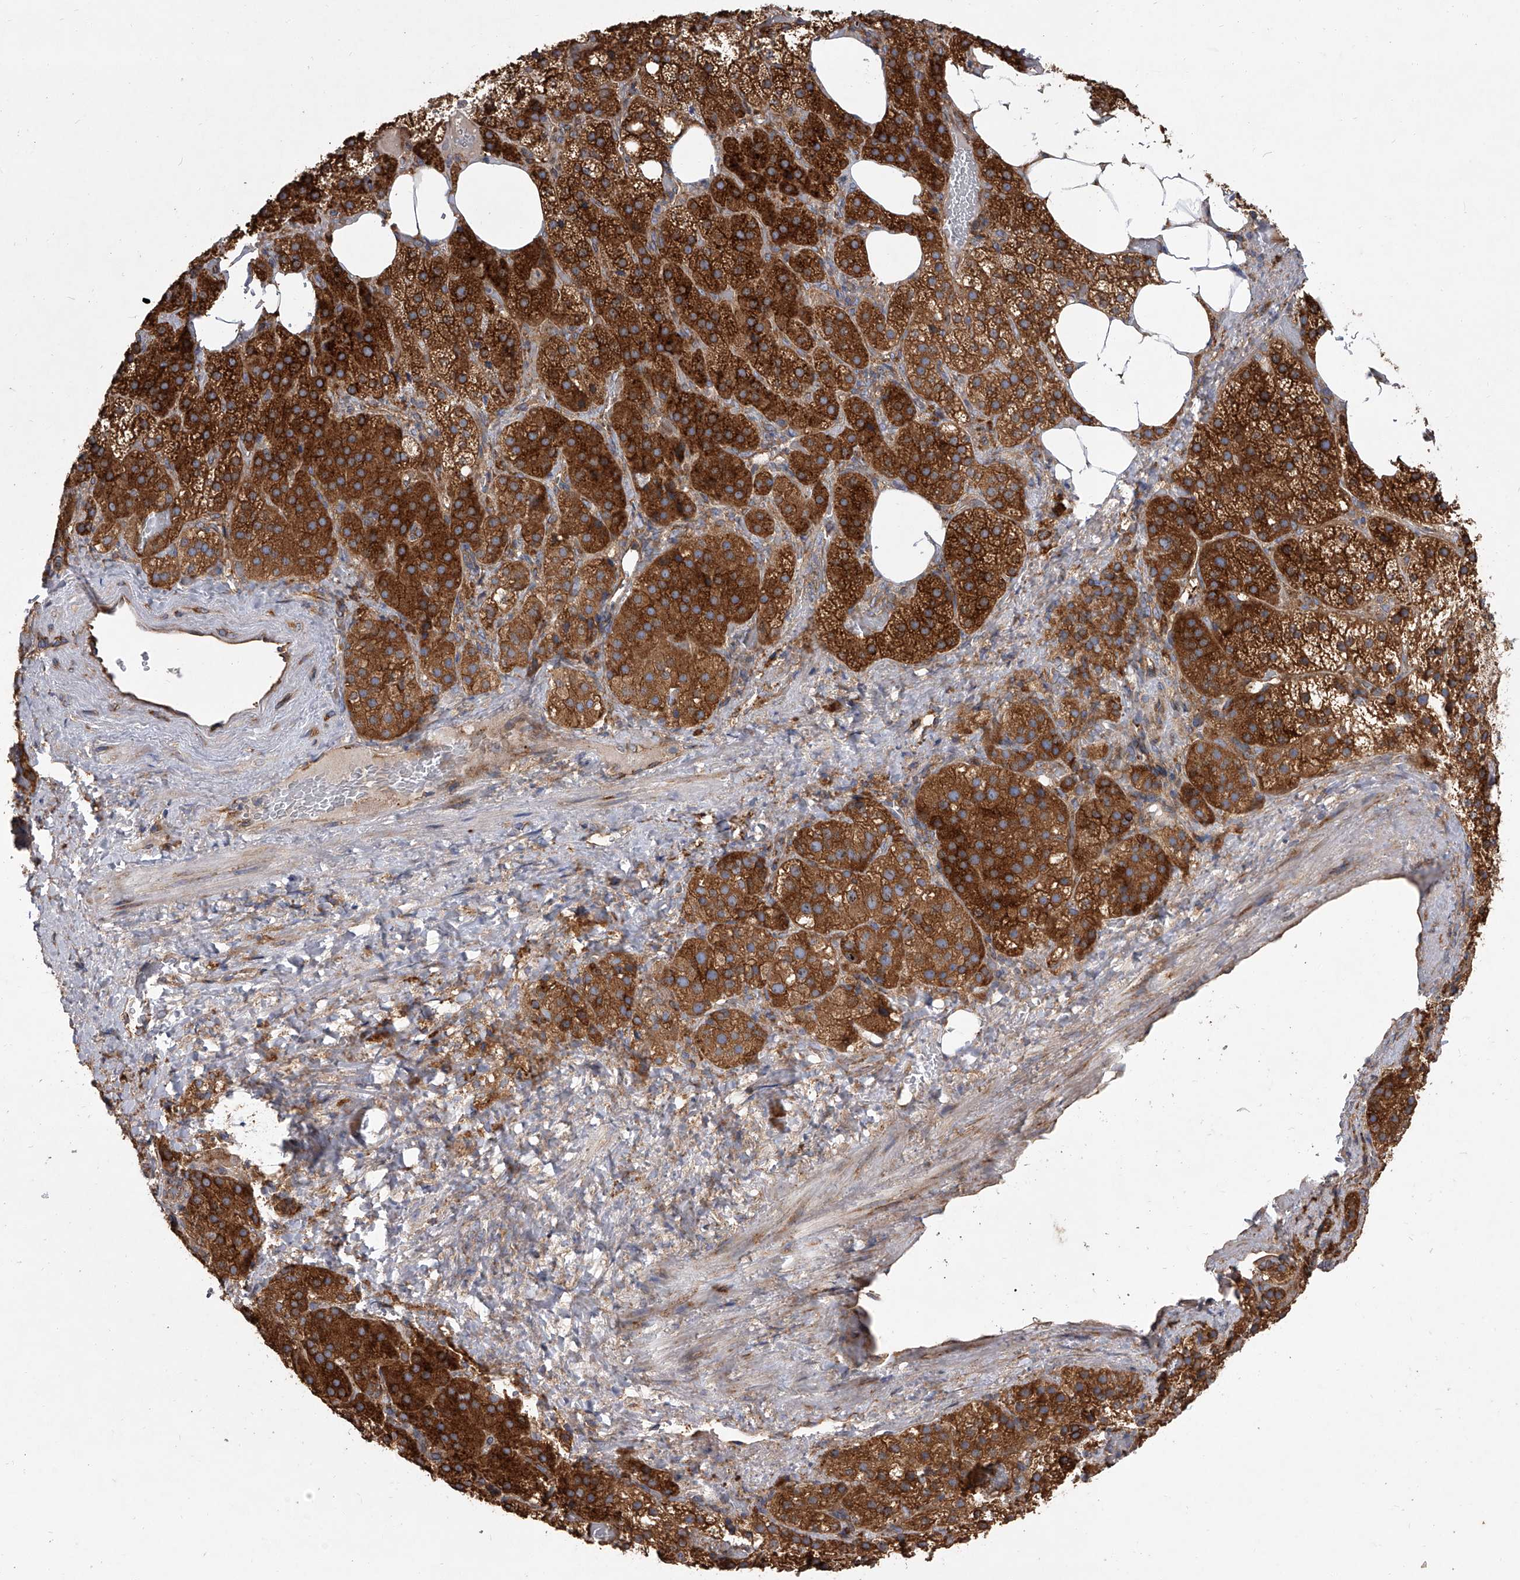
{"staining": {"intensity": "strong", "quantity": ">75%", "location": "cytoplasmic/membranous"}, "tissue": "adrenal gland", "cell_type": "Glandular cells", "image_type": "normal", "snomed": [{"axis": "morphology", "description": "Normal tissue, NOS"}, {"axis": "topography", "description": "Adrenal gland"}], "caption": "This image reveals immunohistochemistry (IHC) staining of unremarkable human adrenal gland, with high strong cytoplasmic/membranous staining in approximately >75% of glandular cells.", "gene": "EIF2S2", "patient": {"sex": "female", "age": 59}}